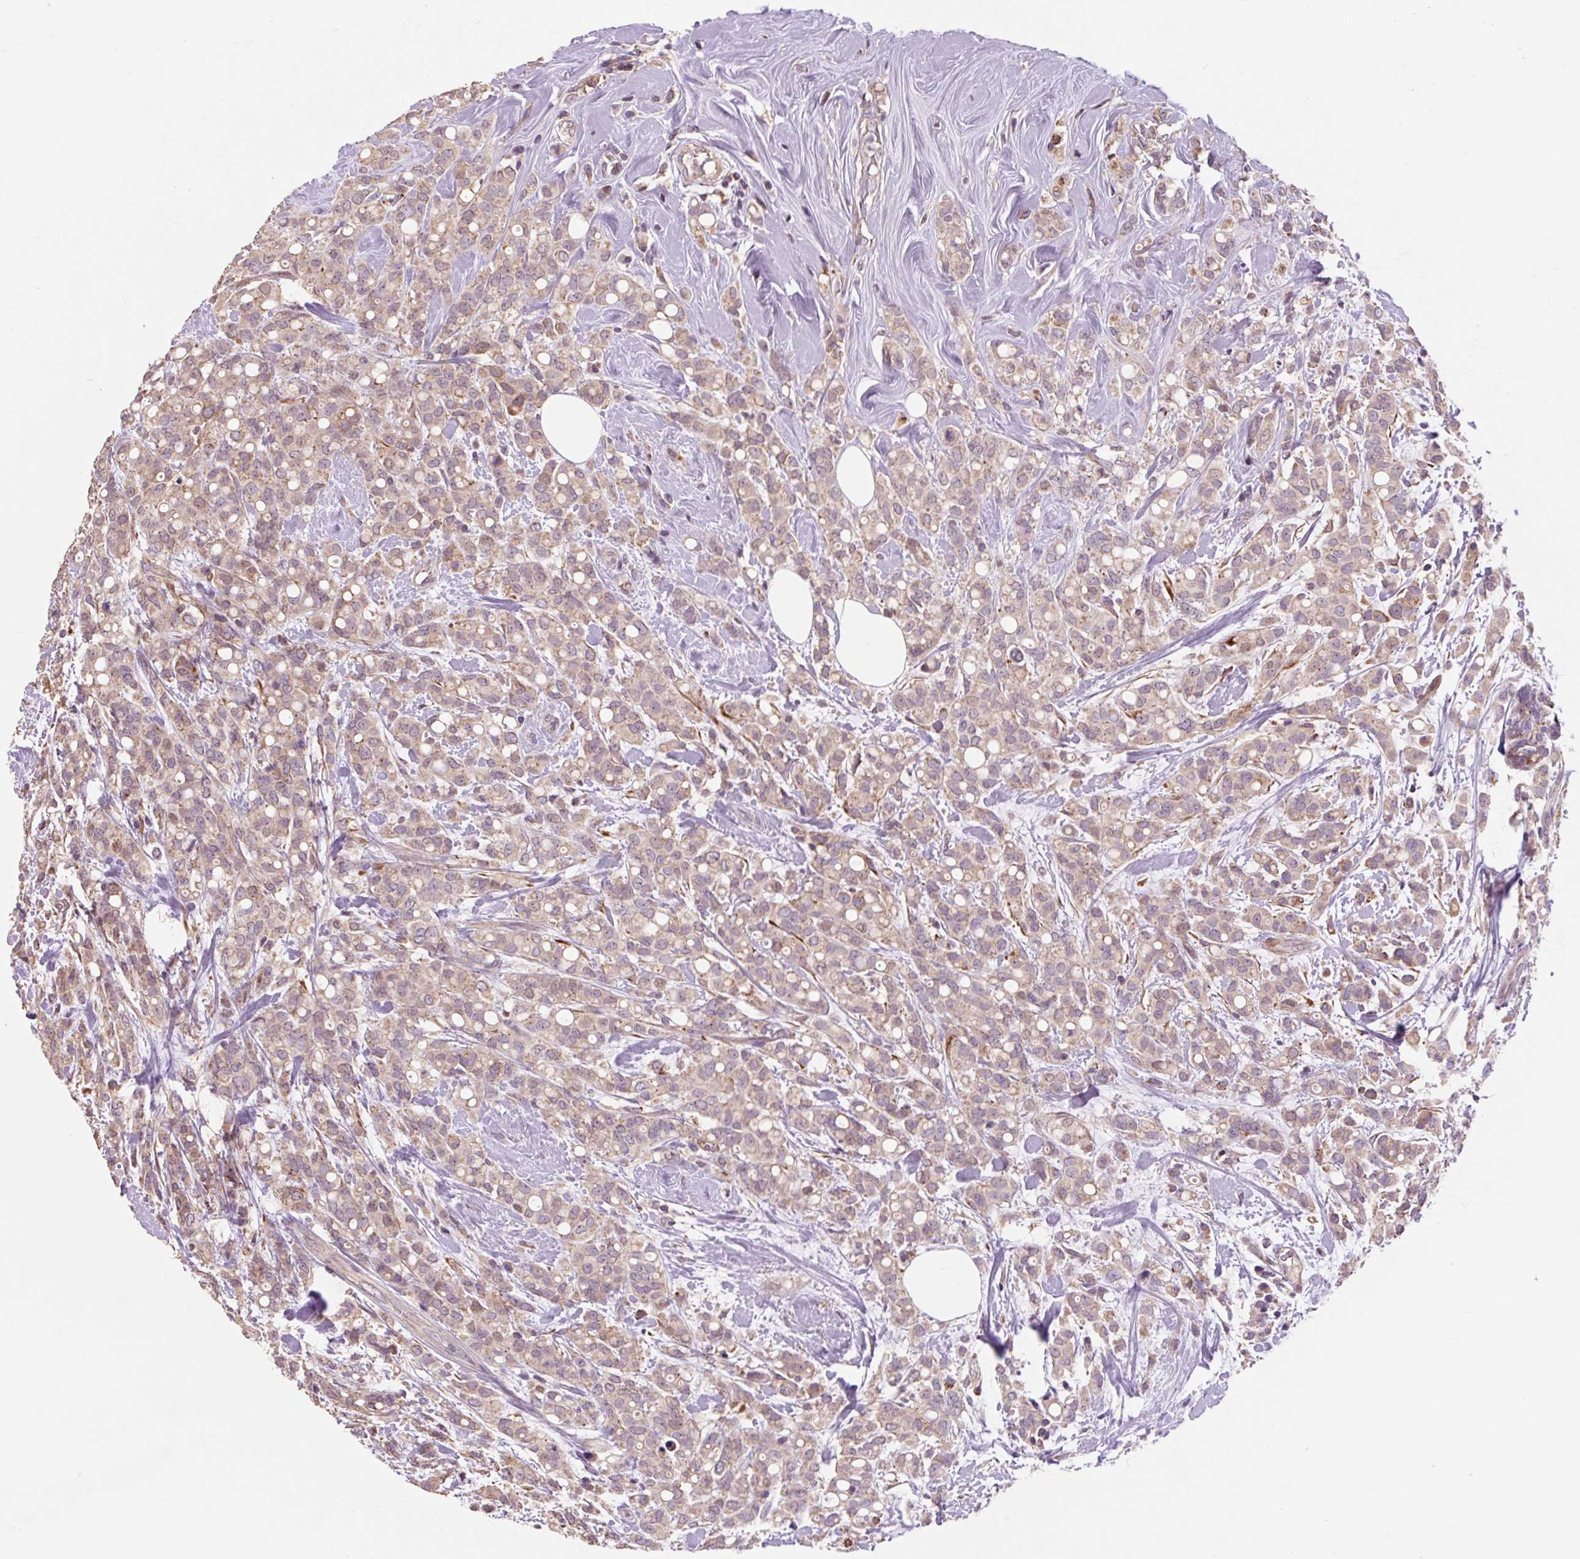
{"staining": {"intensity": "weak", "quantity": ">75%", "location": "cytoplasmic/membranous"}, "tissue": "breast cancer", "cell_type": "Tumor cells", "image_type": "cancer", "snomed": [{"axis": "morphology", "description": "Lobular carcinoma"}, {"axis": "topography", "description": "Breast"}], "caption": "Tumor cells show weak cytoplasmic/membranous expression in approximately >75% of cells in breast cancer (lobular carcinoma). (IHC, brightfield microscopy, high magnification).", "gene": "PRIMPOL", "patient": {"sex": "female", "age": 68}}